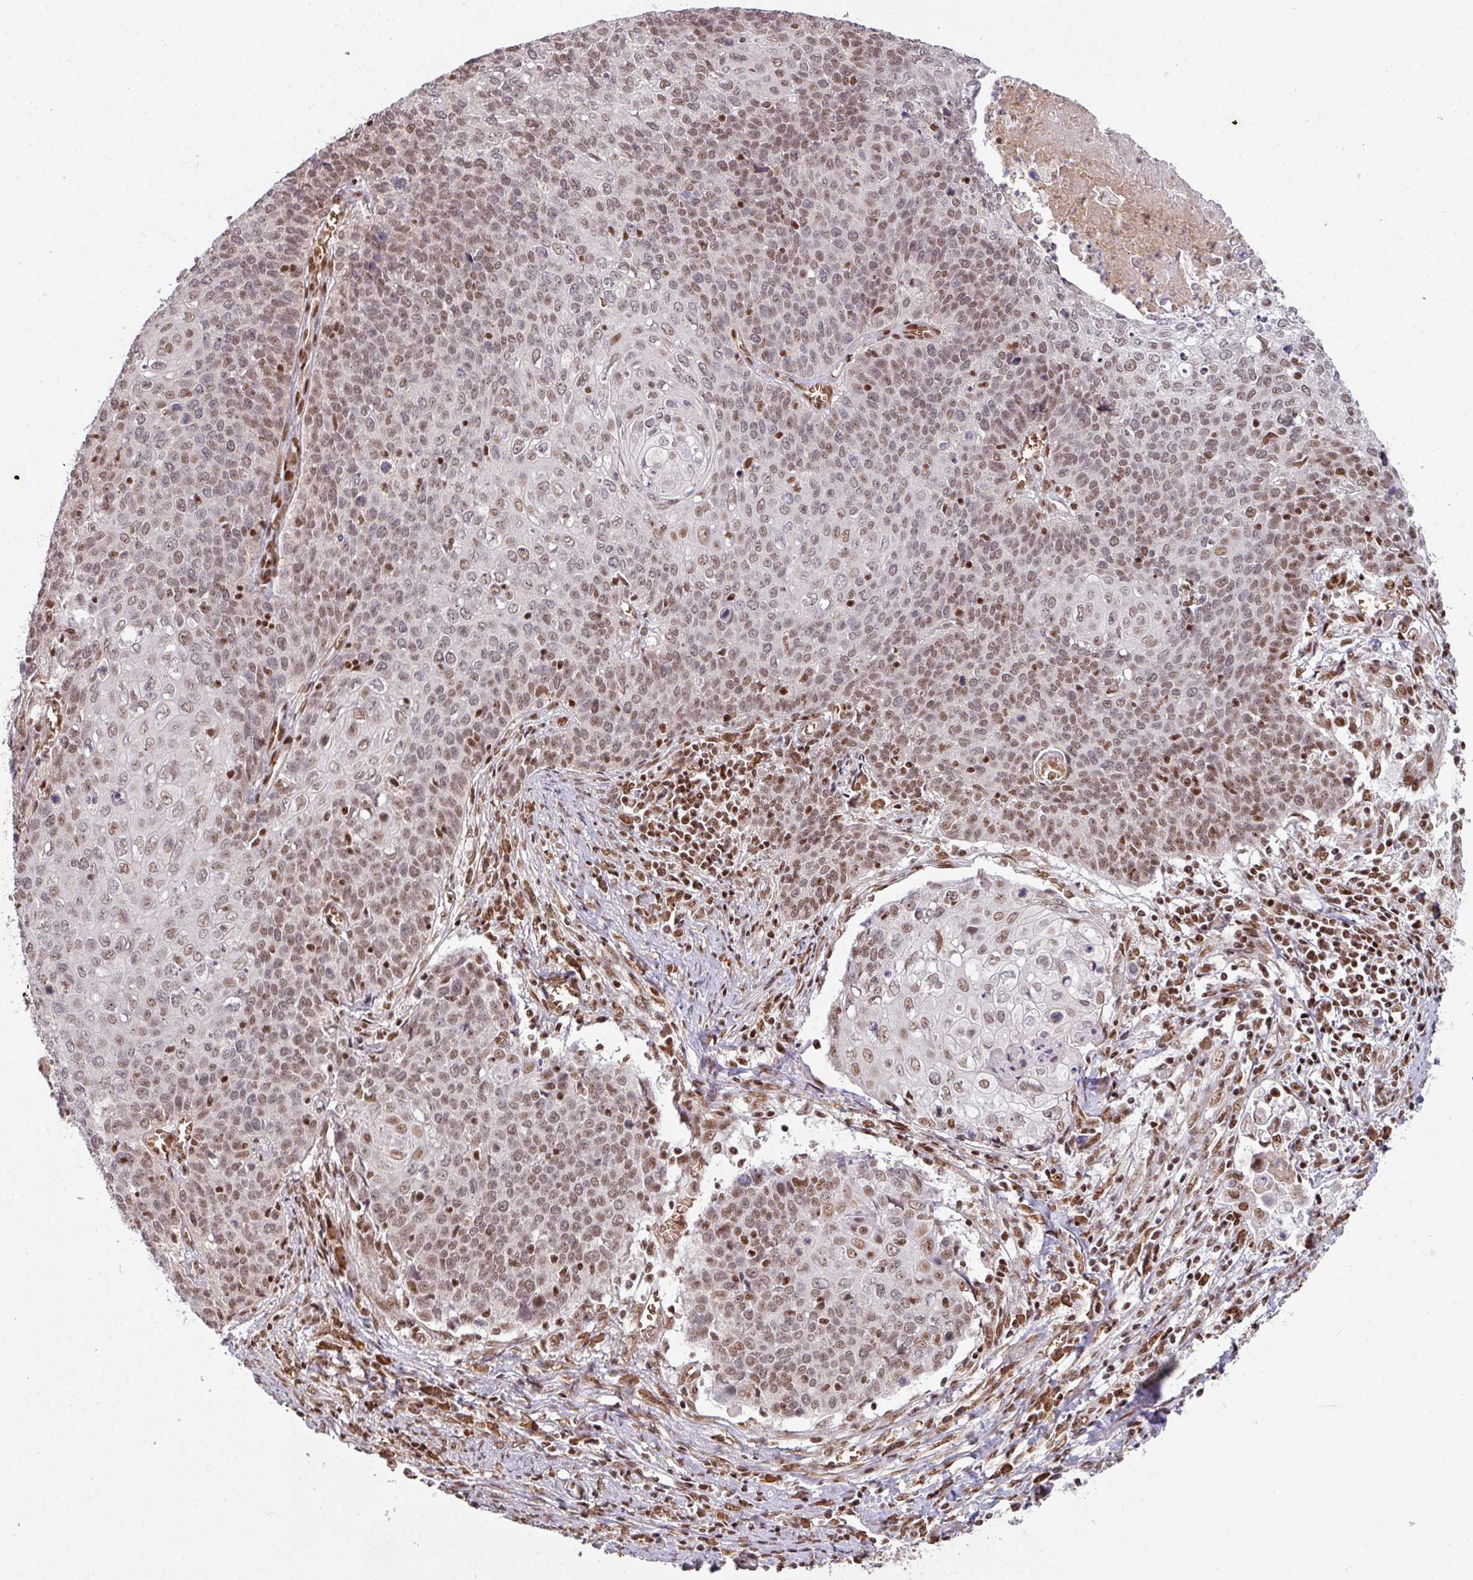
{"staining": {"intensity": "moderate", "quantity": ">75%", "location": "nuclear"}, "tissue": "cervical cancer", "cell_type": "Tumor cells", "image_type": "cancer", "snomed": [{"axis": "morphology", "description": "Squamous cell carcinoma, NOS"}, {"axis": "topography", "description": "Cervix"}], "caption": "This histopathology image demonstrates immunohistochemistry staining of human squamous cell carcinoma (cervical), with medium moderate nuclear expression in approximately >75% of tumor cells.", "gene": "PHF23", "patient": {"sex": "female", "age": 39}}